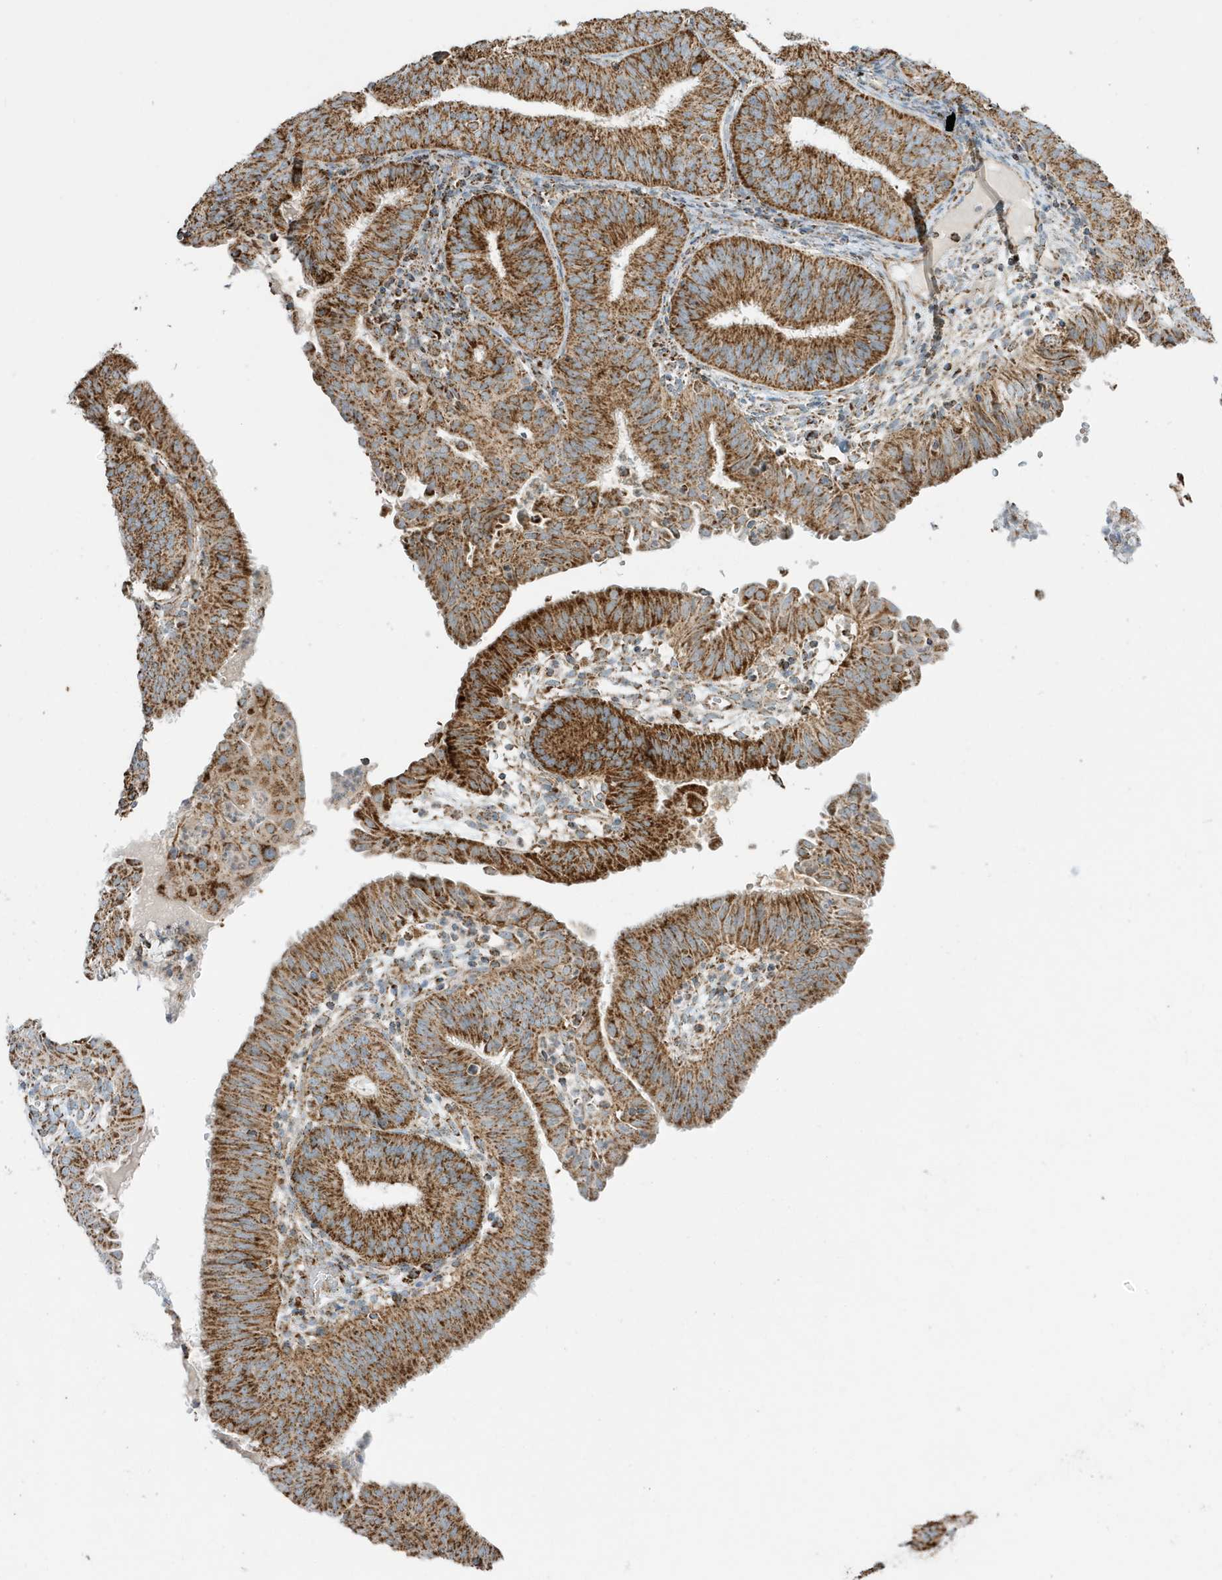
{"staining": {"intensity": "strong", "quantity": ">75%", "location": "cytoplasmic/membranous"}, "tissue": "endometrial cancer", "cell_type": "Tumor cells", "image_type": "cancer", "snomed": [{"axis": "morphology", "description": "Adenocarcinoma, NOS"}, {"axis": "topography", "description": "Endometrium"}], "caption": "Immunohistochemistry of human adenocarcinoma (endometrial) exhibits high levels of strong cytoplasmic/membranous positivity in approximately >75% of tumor cells.", "gene": "ATP5ME", "patient": {"sex": "female", "age": 51}}